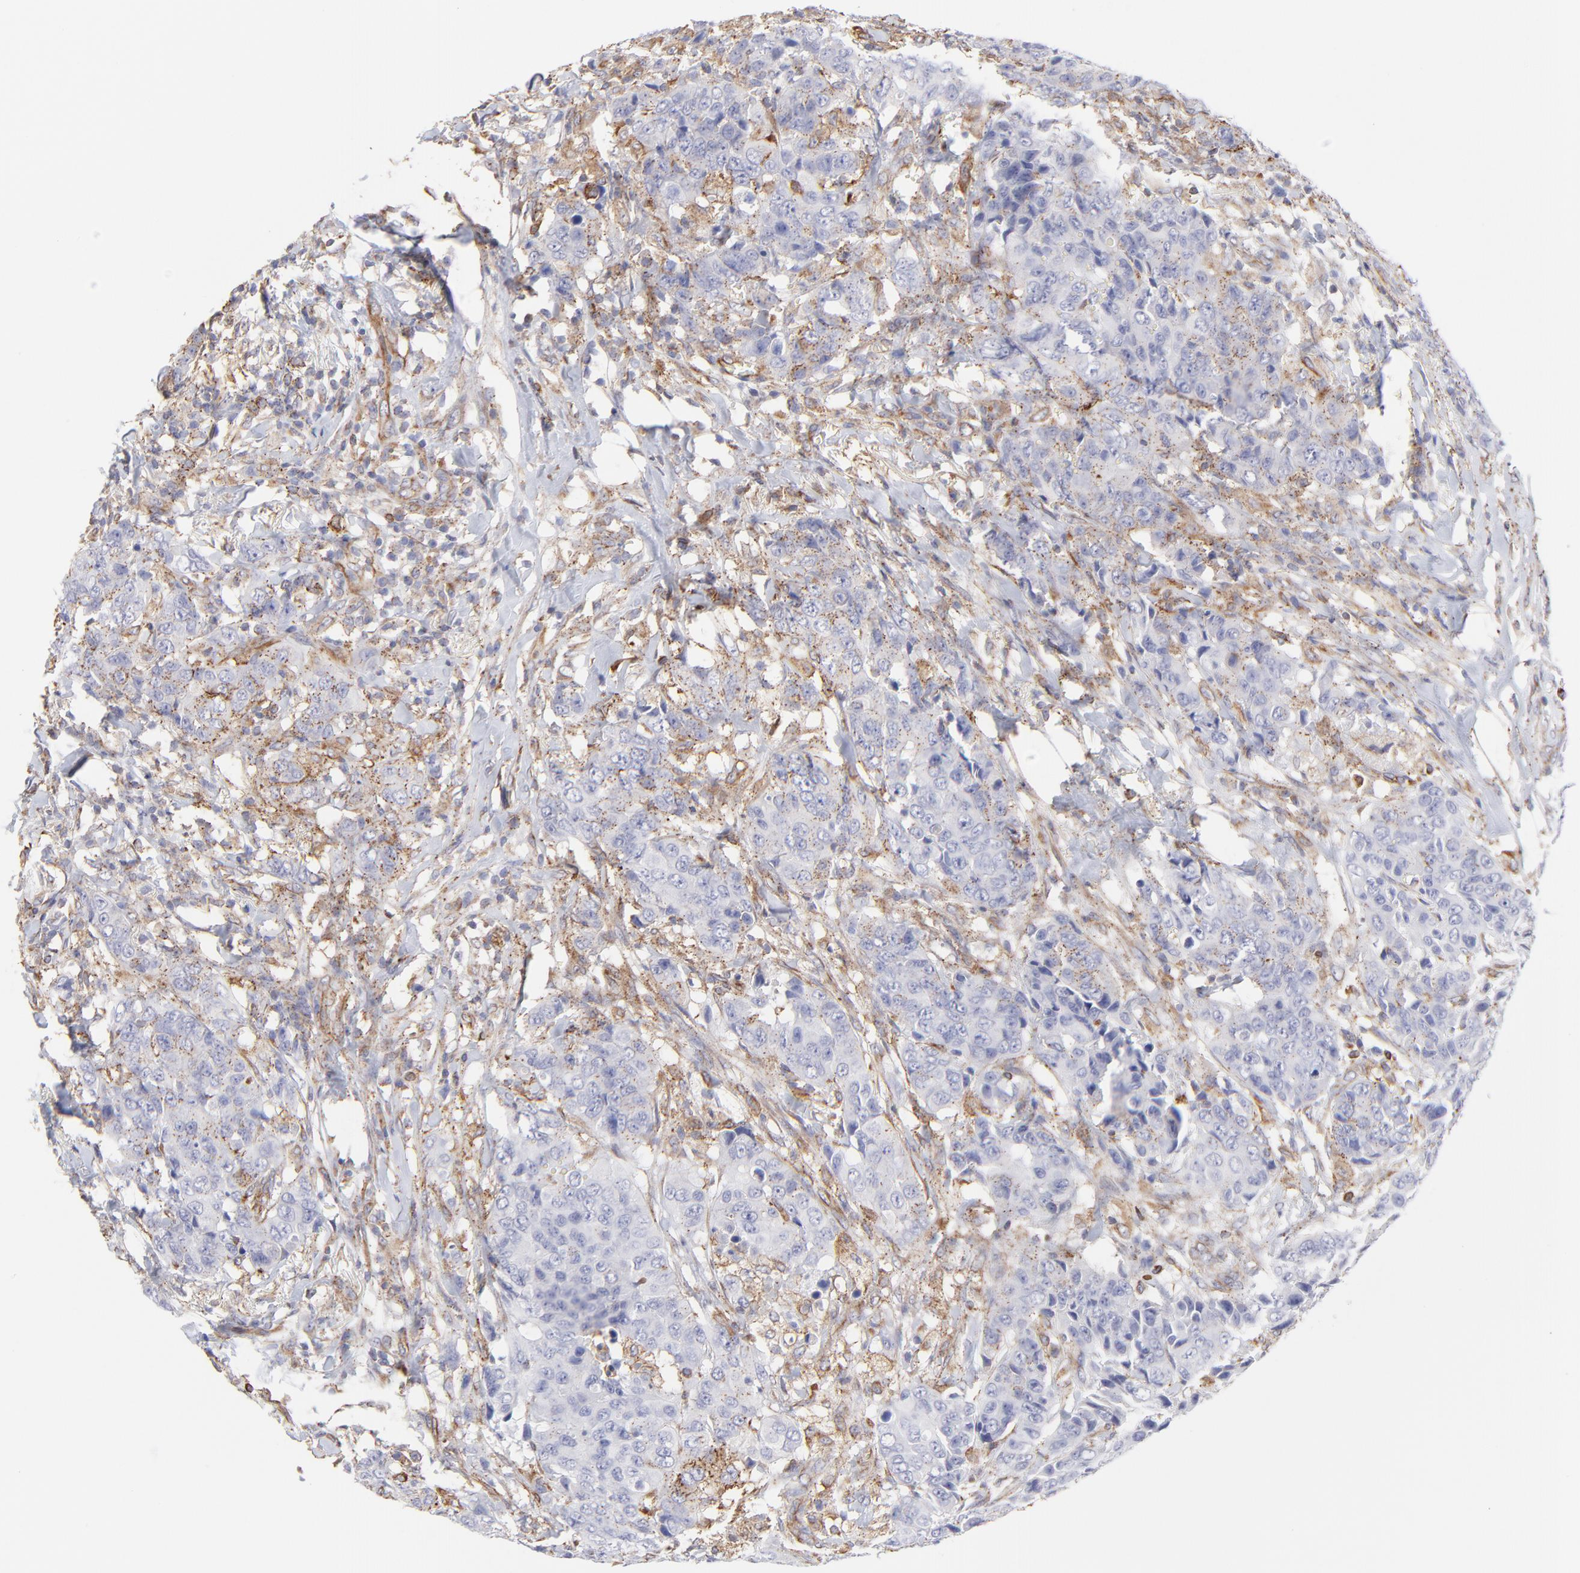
{"staining": {"intensity": "weak", "quantity": "25%-75%", "location": "cytoplasmic/membranous"}, "tissue": "breast cancer", "cell_type": "Tumor cells", "image_type": "cancer", "snomed": [{"axis": "morphology", "description": "Duct carcinoma"}, {"axis": "topography", "description": "Breast"}], "caption": "A brown stain labels weak cytoplasmic/membranous expression of a protein in human breast intraductal carcinoma tumor cells.", "gene": "COX8C", "patient": {"sex": "female", "age": 54}}